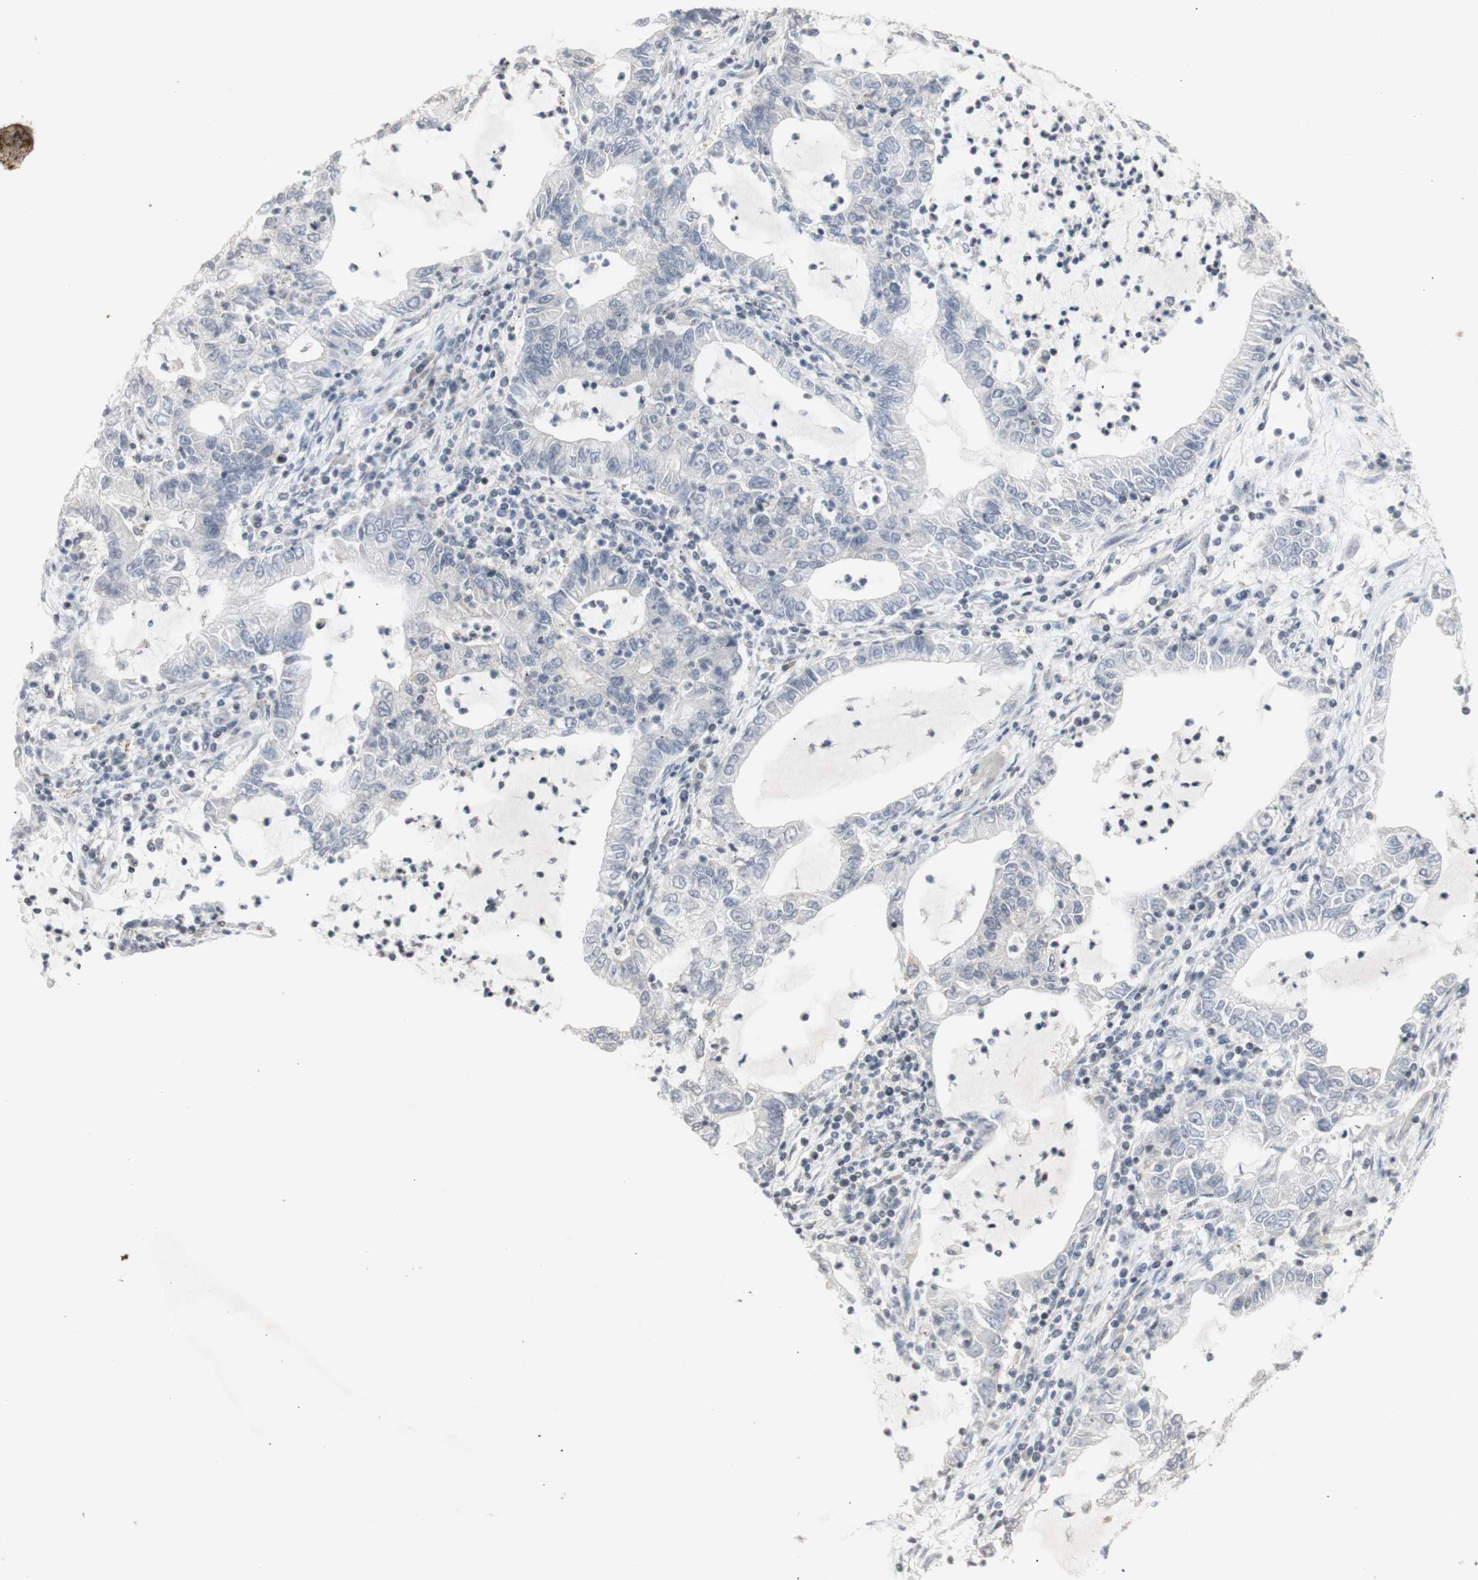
{"staining": {"intensity": "negative", "quantity": "none", "location": "none"}, "tissue": "lung cancer", "cell_type": "Tumor cells", "image_type": "cancer", "snomed": [{"axis": "morphology", "description": "Adenocarcinoma, NOS"}, {"axis": "topography", "description": "Lung"}], "caption": "High power microscopy micrograph of an IHC micrograph of adenocarcinoma (lung), revealing no significant expression in tumor cells. The staining is performed using DAB brown chromogen with nuclei counter-stained in using hematoxylin.", "gene": "FOSB", "patient": {"sex": "female", "age": 51}}